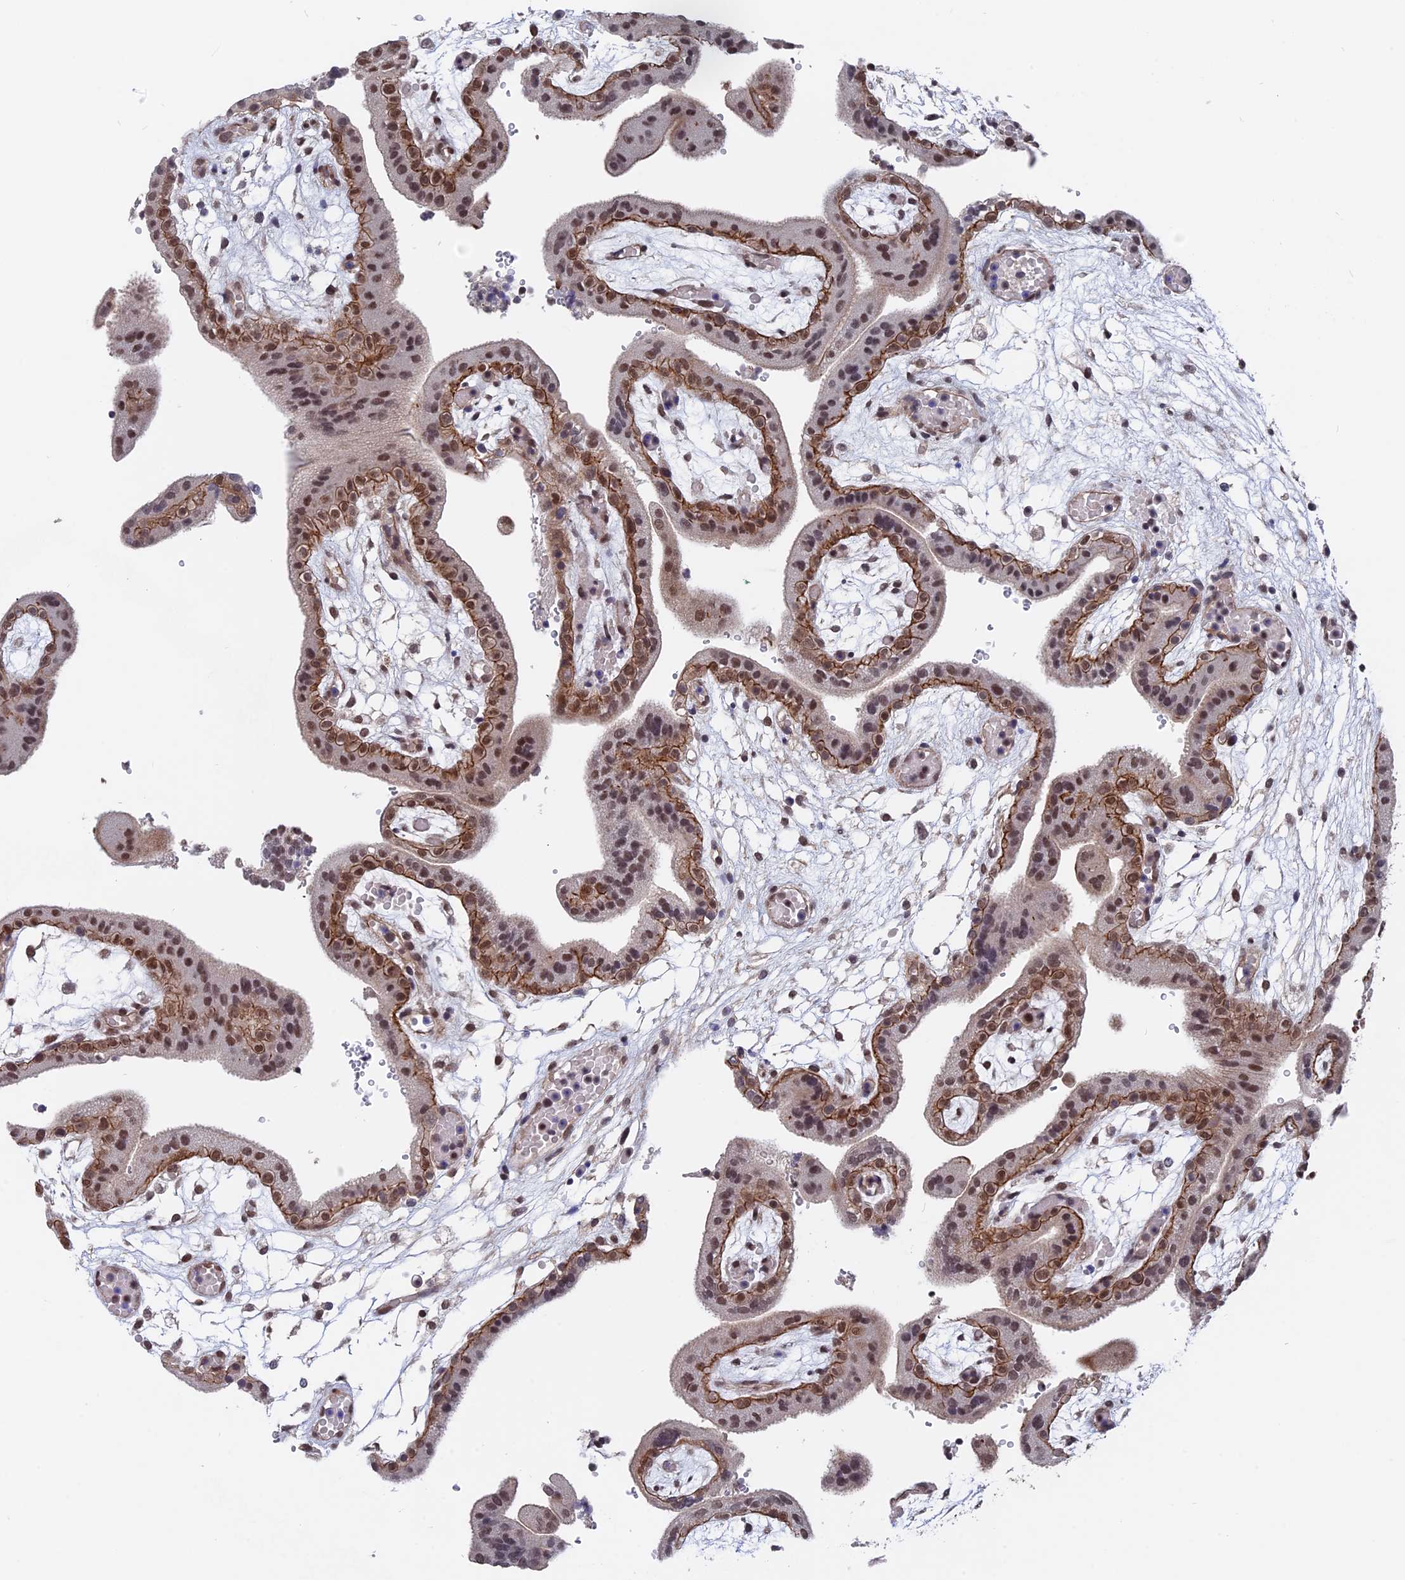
{"staining": {"intensity": "moderate", "quantity": "25%-75%", "location": "cytoplasmic/membranous,nuclear"}, "tissue": "placenta", "cell_type": "Trophoblastic cells", "image_type": "normal", "snomed": [{"axis": "morphology", "description": "Normal tissue, NOS"}, {"axis": "topography", "description": "Placenta"}], "caption": "Immunohistochemistry of normal placenta shows medium levels of moderate cytoplasmic/membranous,nuclear positivity in about 25%-75% of trophoblastic cells.", "gene": "NOSIP", "patient": {"sex": "female", "age": 18}}